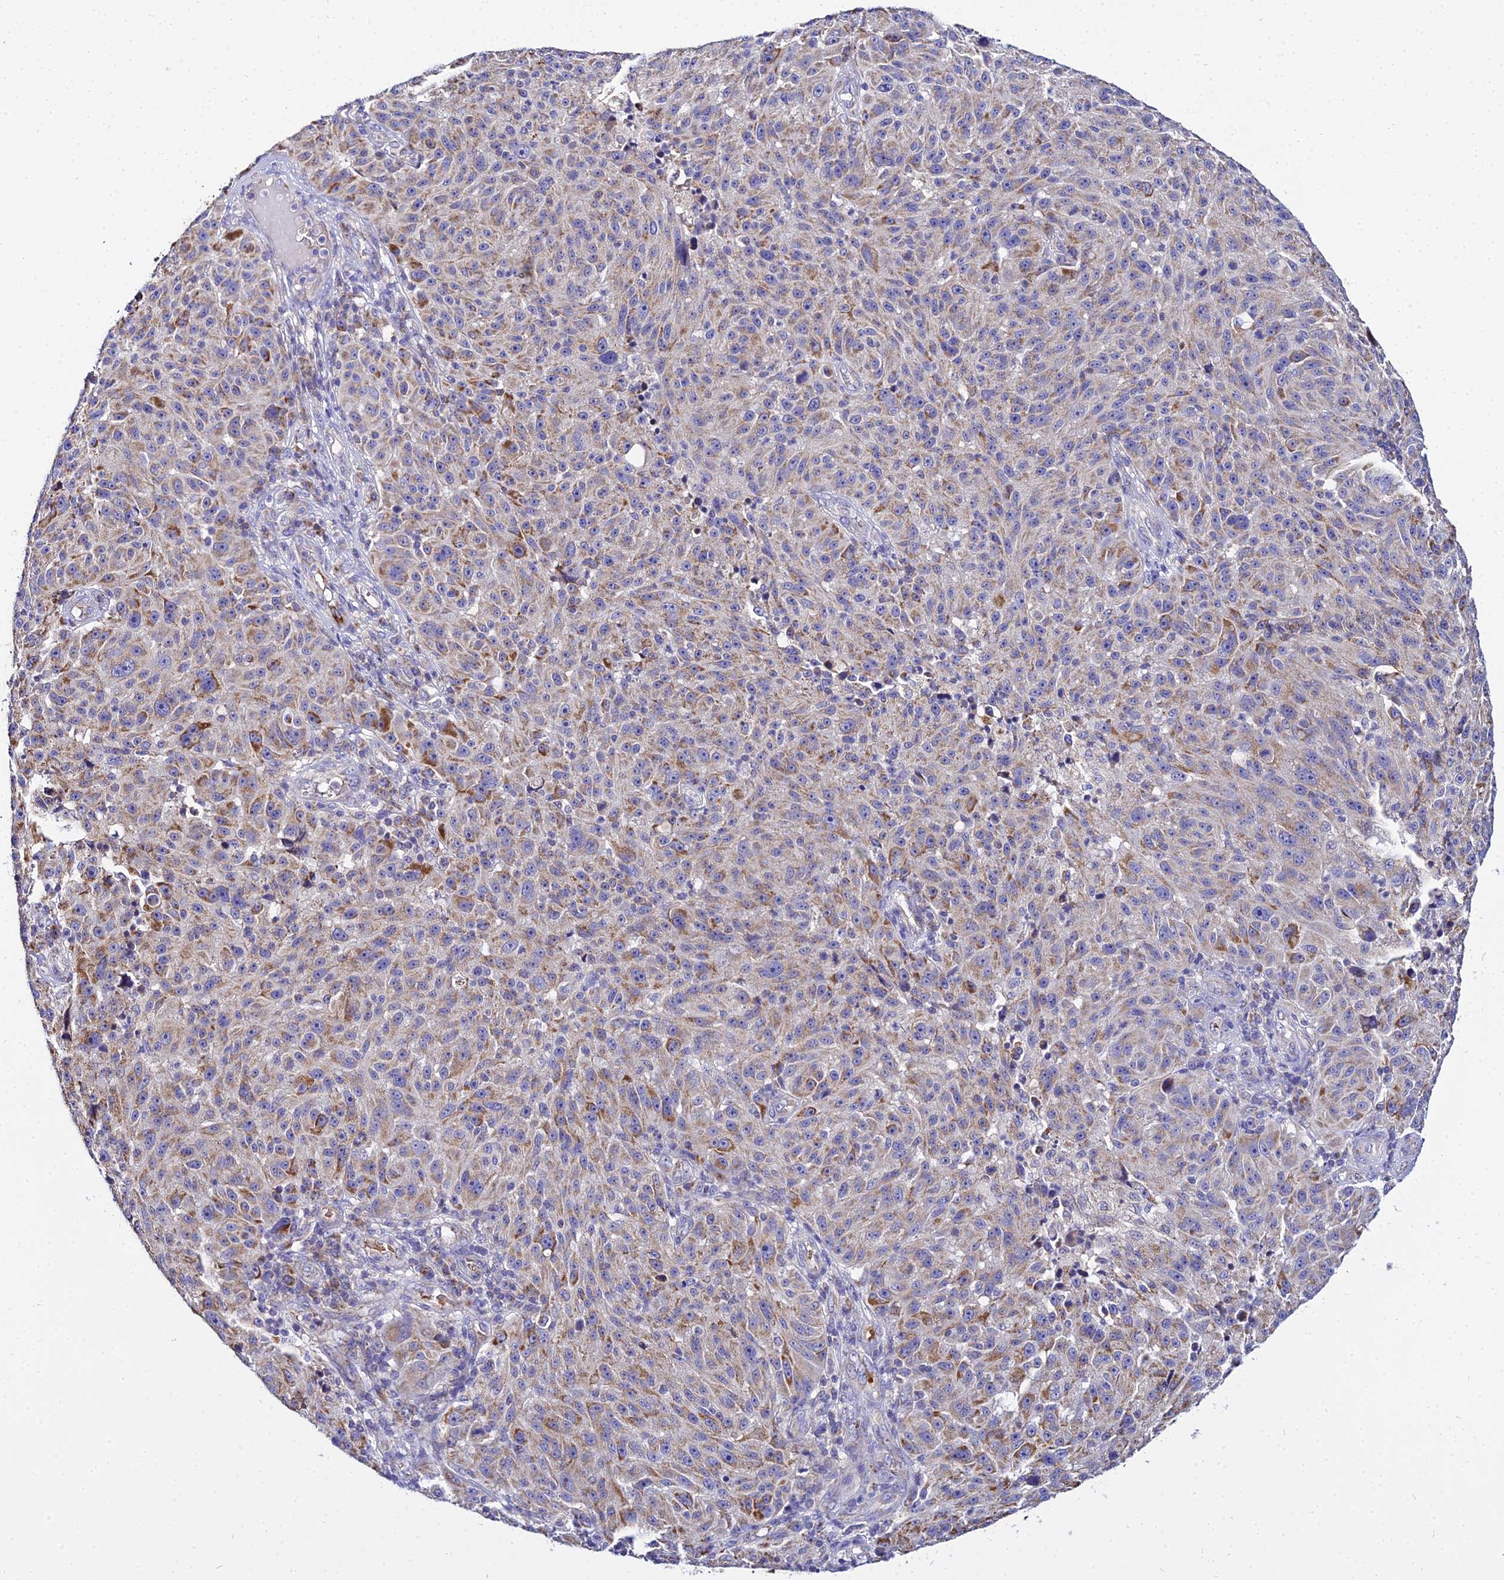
{"staining": {"intensity": "moderate", "quantity": "<25%", "location": "cytoplasmic/membranous"}, "tissue": "melanoma", "cell_type": "Tumor cells", "image_type": "cancer", "snomed": [{"axis": "morphology", "description": "Malignant melanoma, NOS"}, {"axis": "topography", "description": "Skin"}], "caption": "Immunohistochemical staining of malignant melanoma shows low levels of moderate cytoplasmic/membranous protein expression in about <25% of tumor cells.", "gene": "TYW5", "patient": {"sex": "male", "age": 53}}